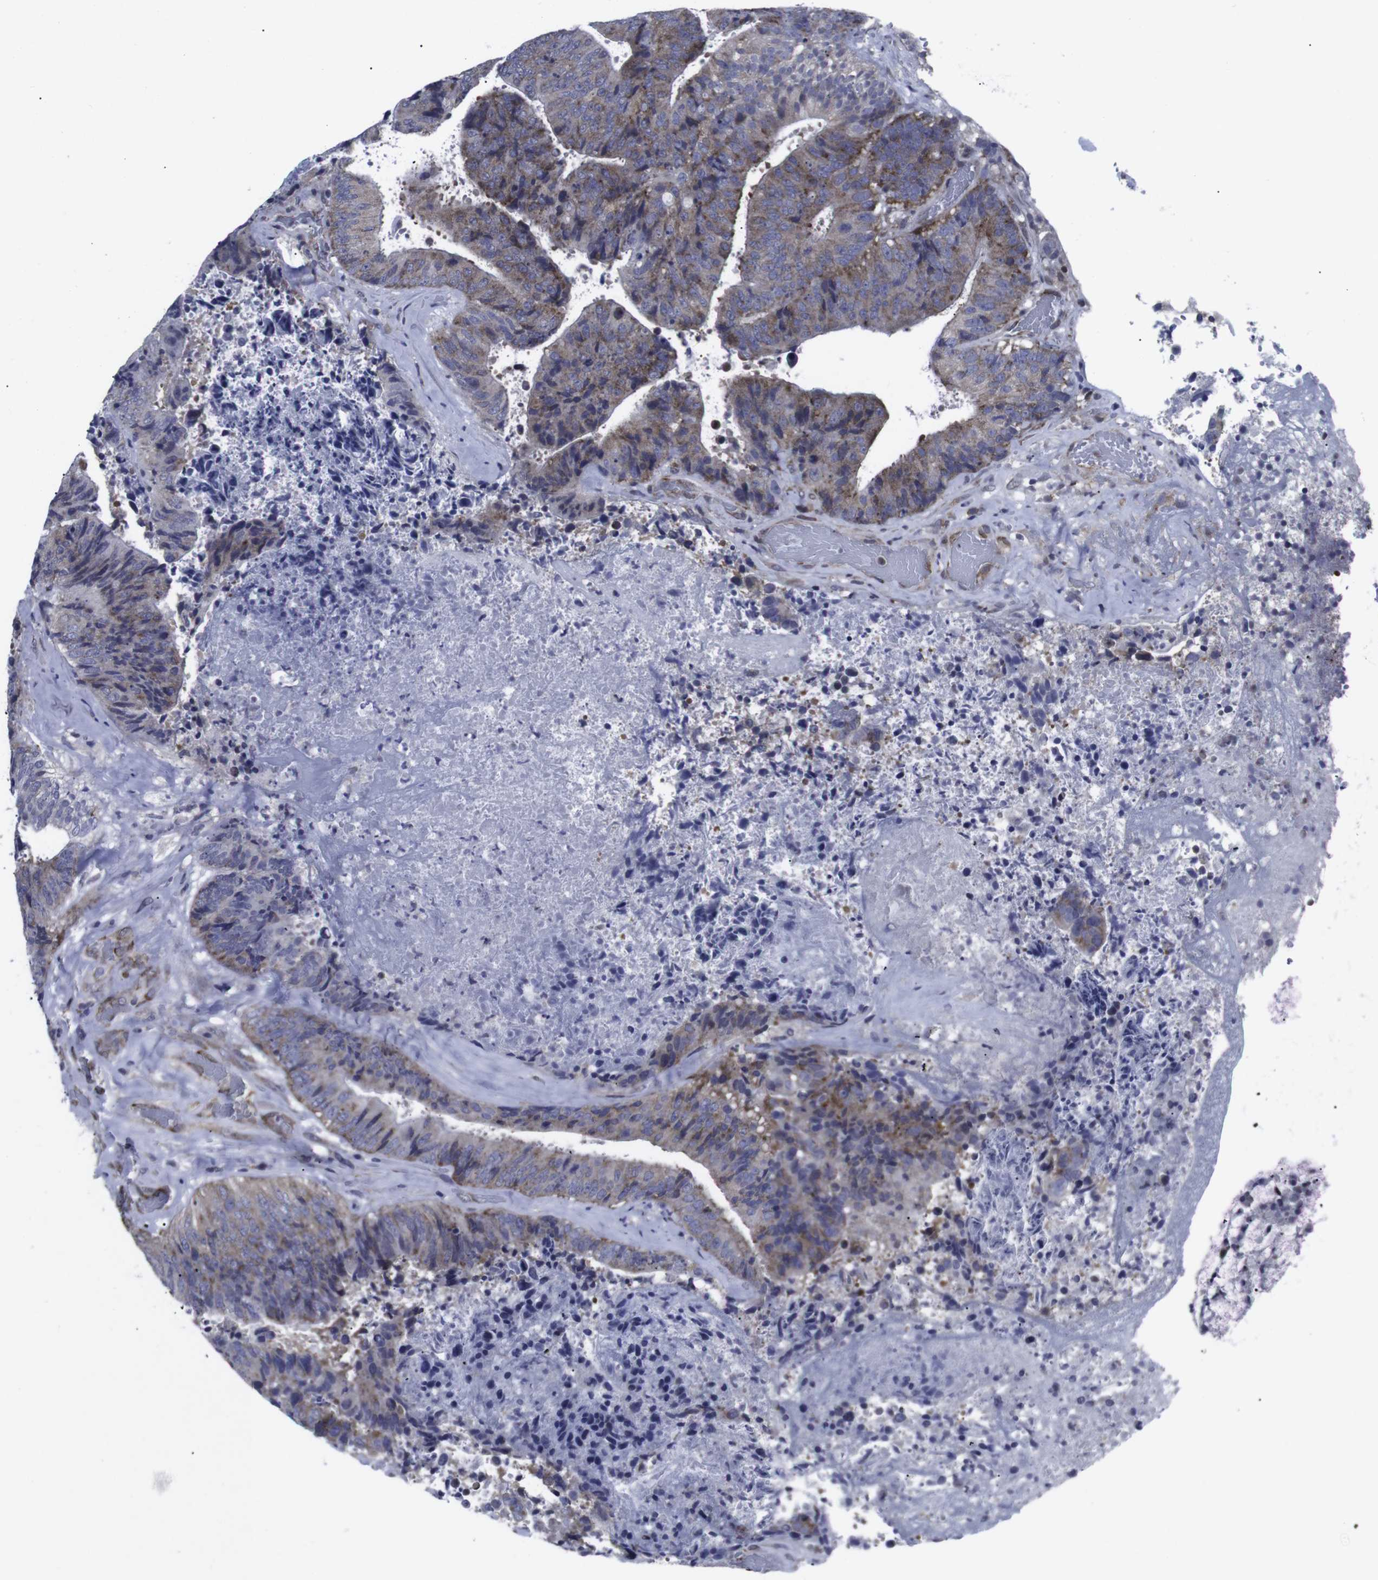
{"staining": {"intensity": "moderate", "quantity": ">75%", "location": "cytoplasmic/membranous"}, "tissue": "colorectal cancer", "cell_type": "Tumor cells", "image_type": "cancer", "snomed": [{"axis": "morphology", "description": "Adenocarcinoma, NOS"}, {"axis": "topography", "description": "Rectum"}], "caption": "Immunohistochemical staining of human adenocarcinoma (colorectal) demonstrates medium levels of moderate cytoplasmic/membranous expression in approximately >75% of tumor cells.", "gene": "GEMIN2", "patient": {"sex": "male", "age": 72}}